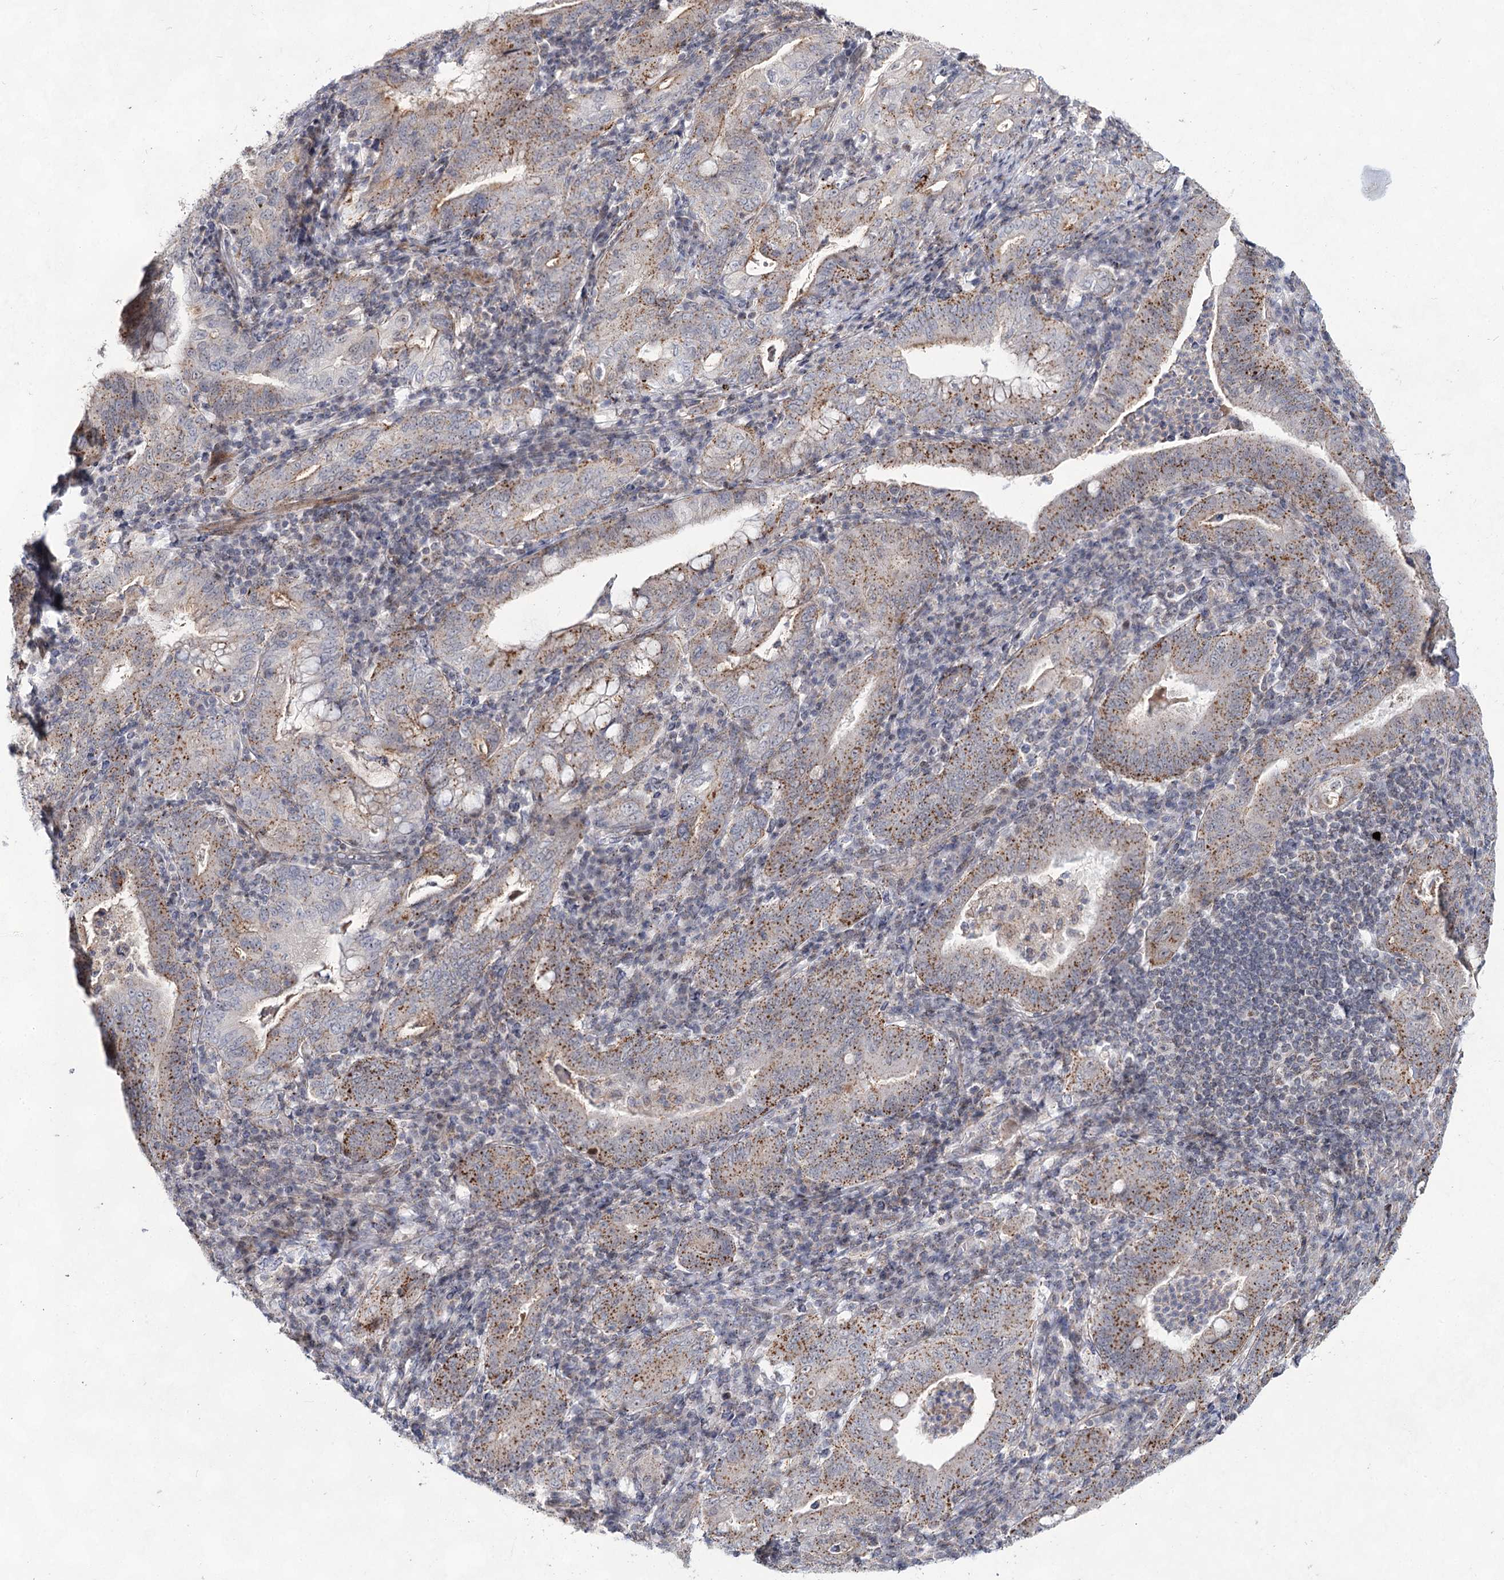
{"staining": {"intensity": "moderate", "quantity": ">75%", "location": "cytoplasmic/membranous"}, "tissue": "stomach cancer", "cell_type": "Tumor cells", "image_type": "cancer", "snomed": [{"axis": "morphology", "description": "Normal tissue, NOS"}, {"axis": "morphology", "description": "Adenocarcinoma, NOS"}, {"axis": "topography", "description": "Esophagus"}, {"axis": "topography", "description": "Stomach, upper"}, {"axis": "topography", "description": "Peripheral nerve tissue"}], "caption": "A brown stain labels moderate cytoplasmic/membranous expression of a protein in stomach cancer (adenocarcinoma) tumor cells. The staining was performed using DAB to visualize the protein expression in brown, while the nuclei were stained in blue with hematoxylin (Magnification: 20x).", "gene": "ATL2", "patient": {"sex": "male", "age": 62}}